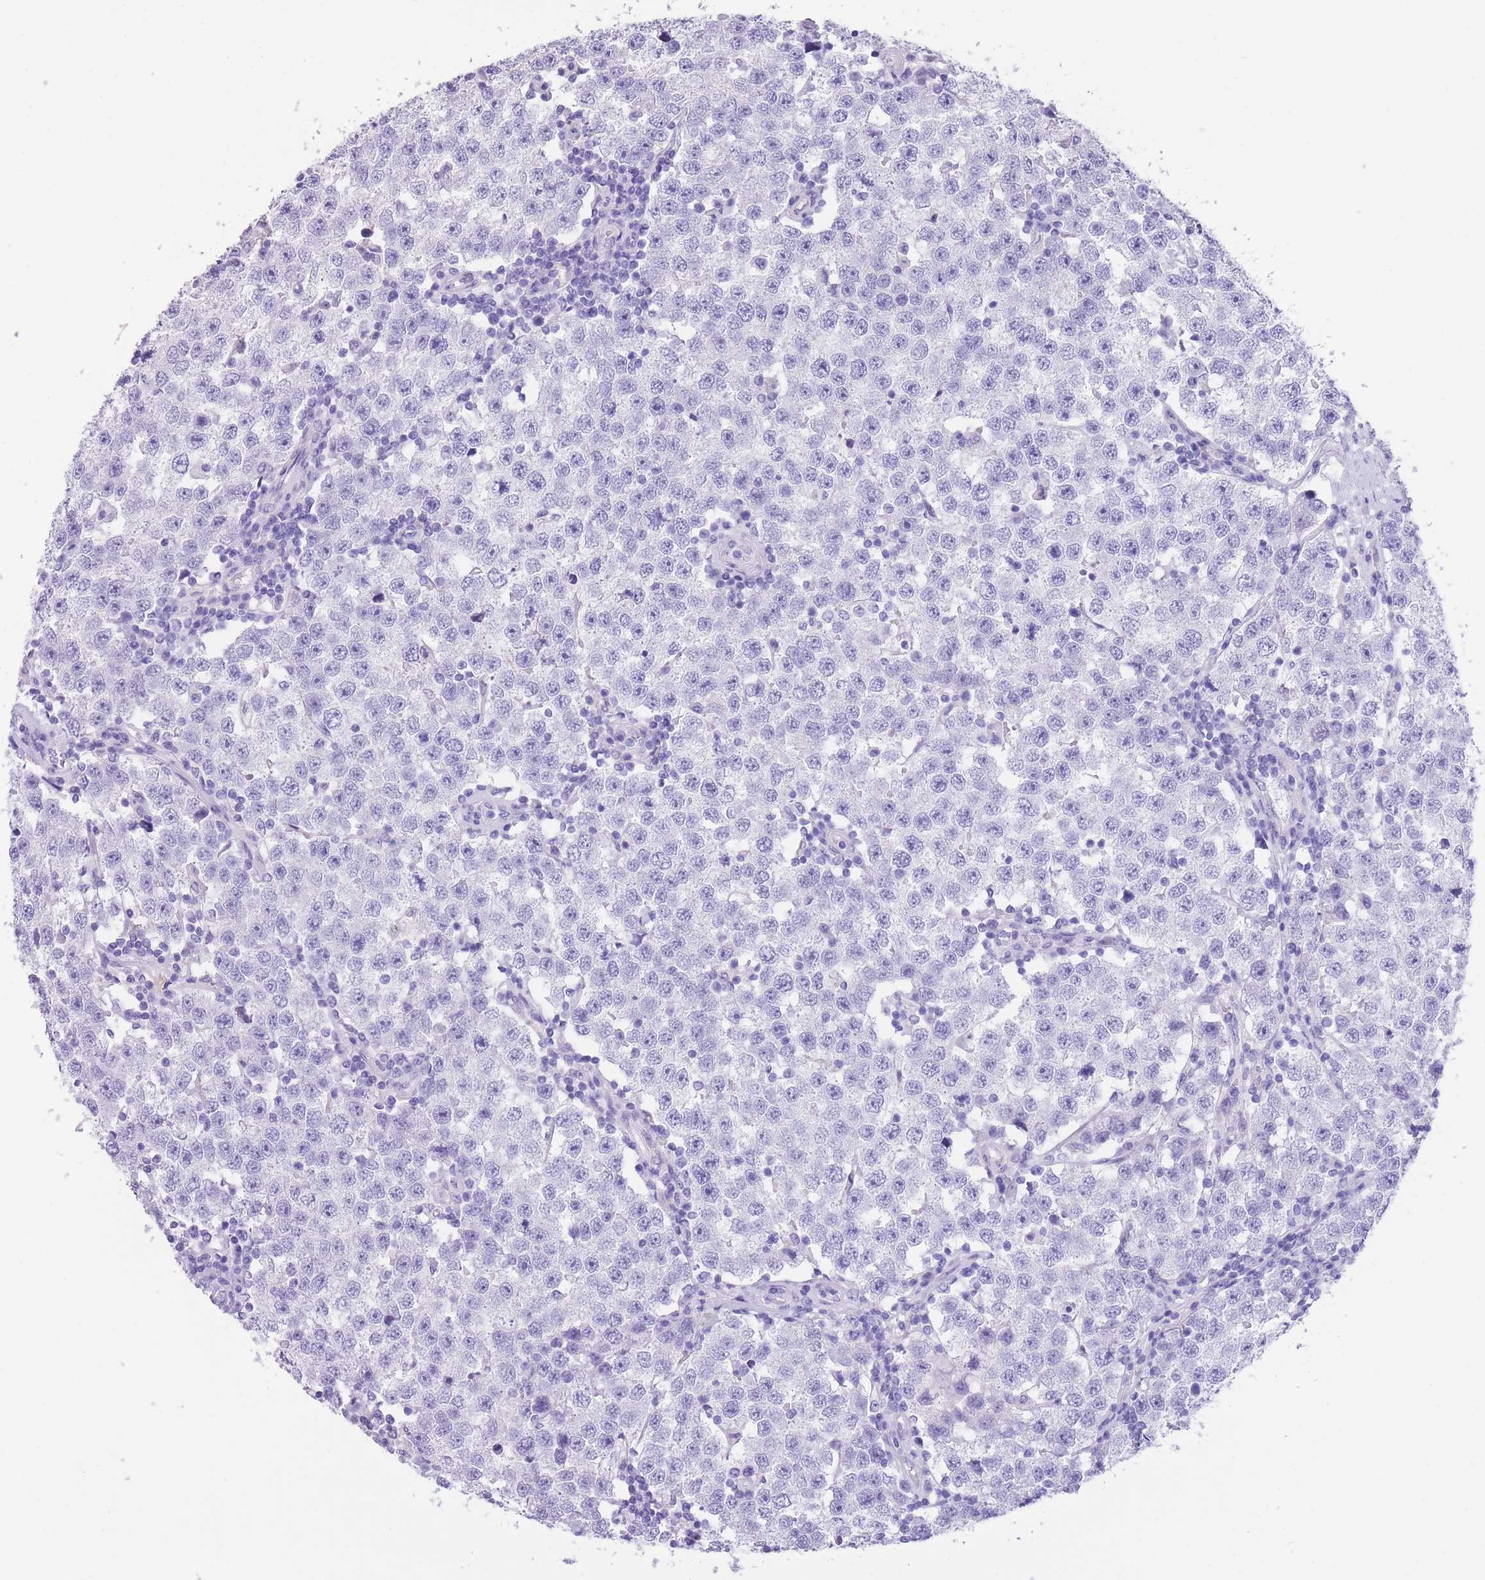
{"staining": {"intensity": "negative", "quantity": "none", "location": "none"}, "tissue": "testis cancer", "cell_type": "Tumor cells", "image_type": "cancer", "snomed": [{"axis": "morphology", "description": "Seminoma, NOS"}, {"axis": "topography", "description": "Testis"}], "caption": "This is an immunohistochemistry (IHC) micrograph of testis cancer (seminoma). There is no positivity in tumor cells.", "gene": "RAI2", "patient": {"sex": "male", "age": 34}}